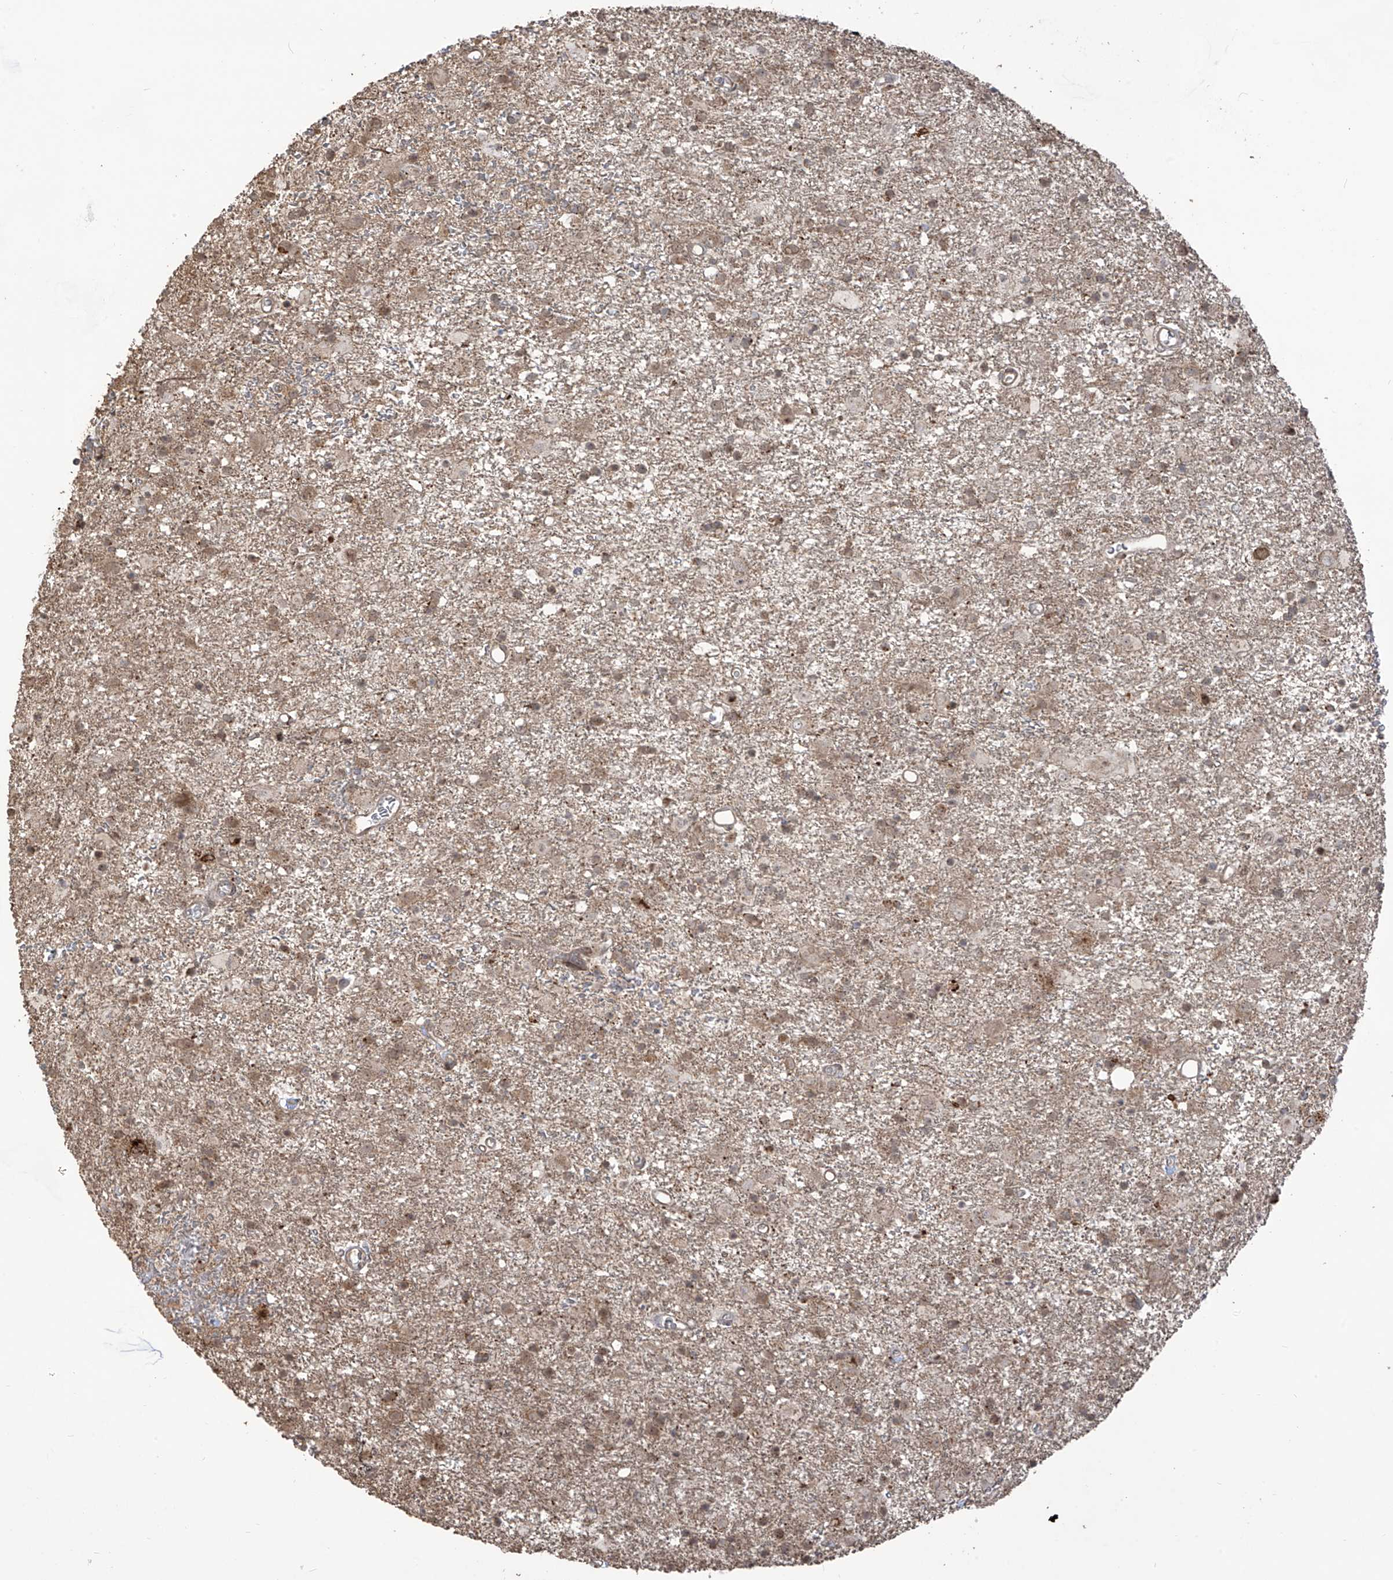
{"staining": {"intensity": "weak", "quantity": "25%-75%", "location": "cytoplasmic/membranous"}, "tissue": "glioma", "cell_type": "Tumor cells", "image_type": "cancer", "snomed": [{"axis": "morphology", "description": "Glioma, malignant, Low grade"}, {"axis": "topography", "description": "Brain"}], "caption": "The immunohistochemical stain highlights weak cytoplasmic/membranous positivity in tumor cells of glioma tissue.", "gene": "CARF", "patient": {"sex": "male", "age": 65}}